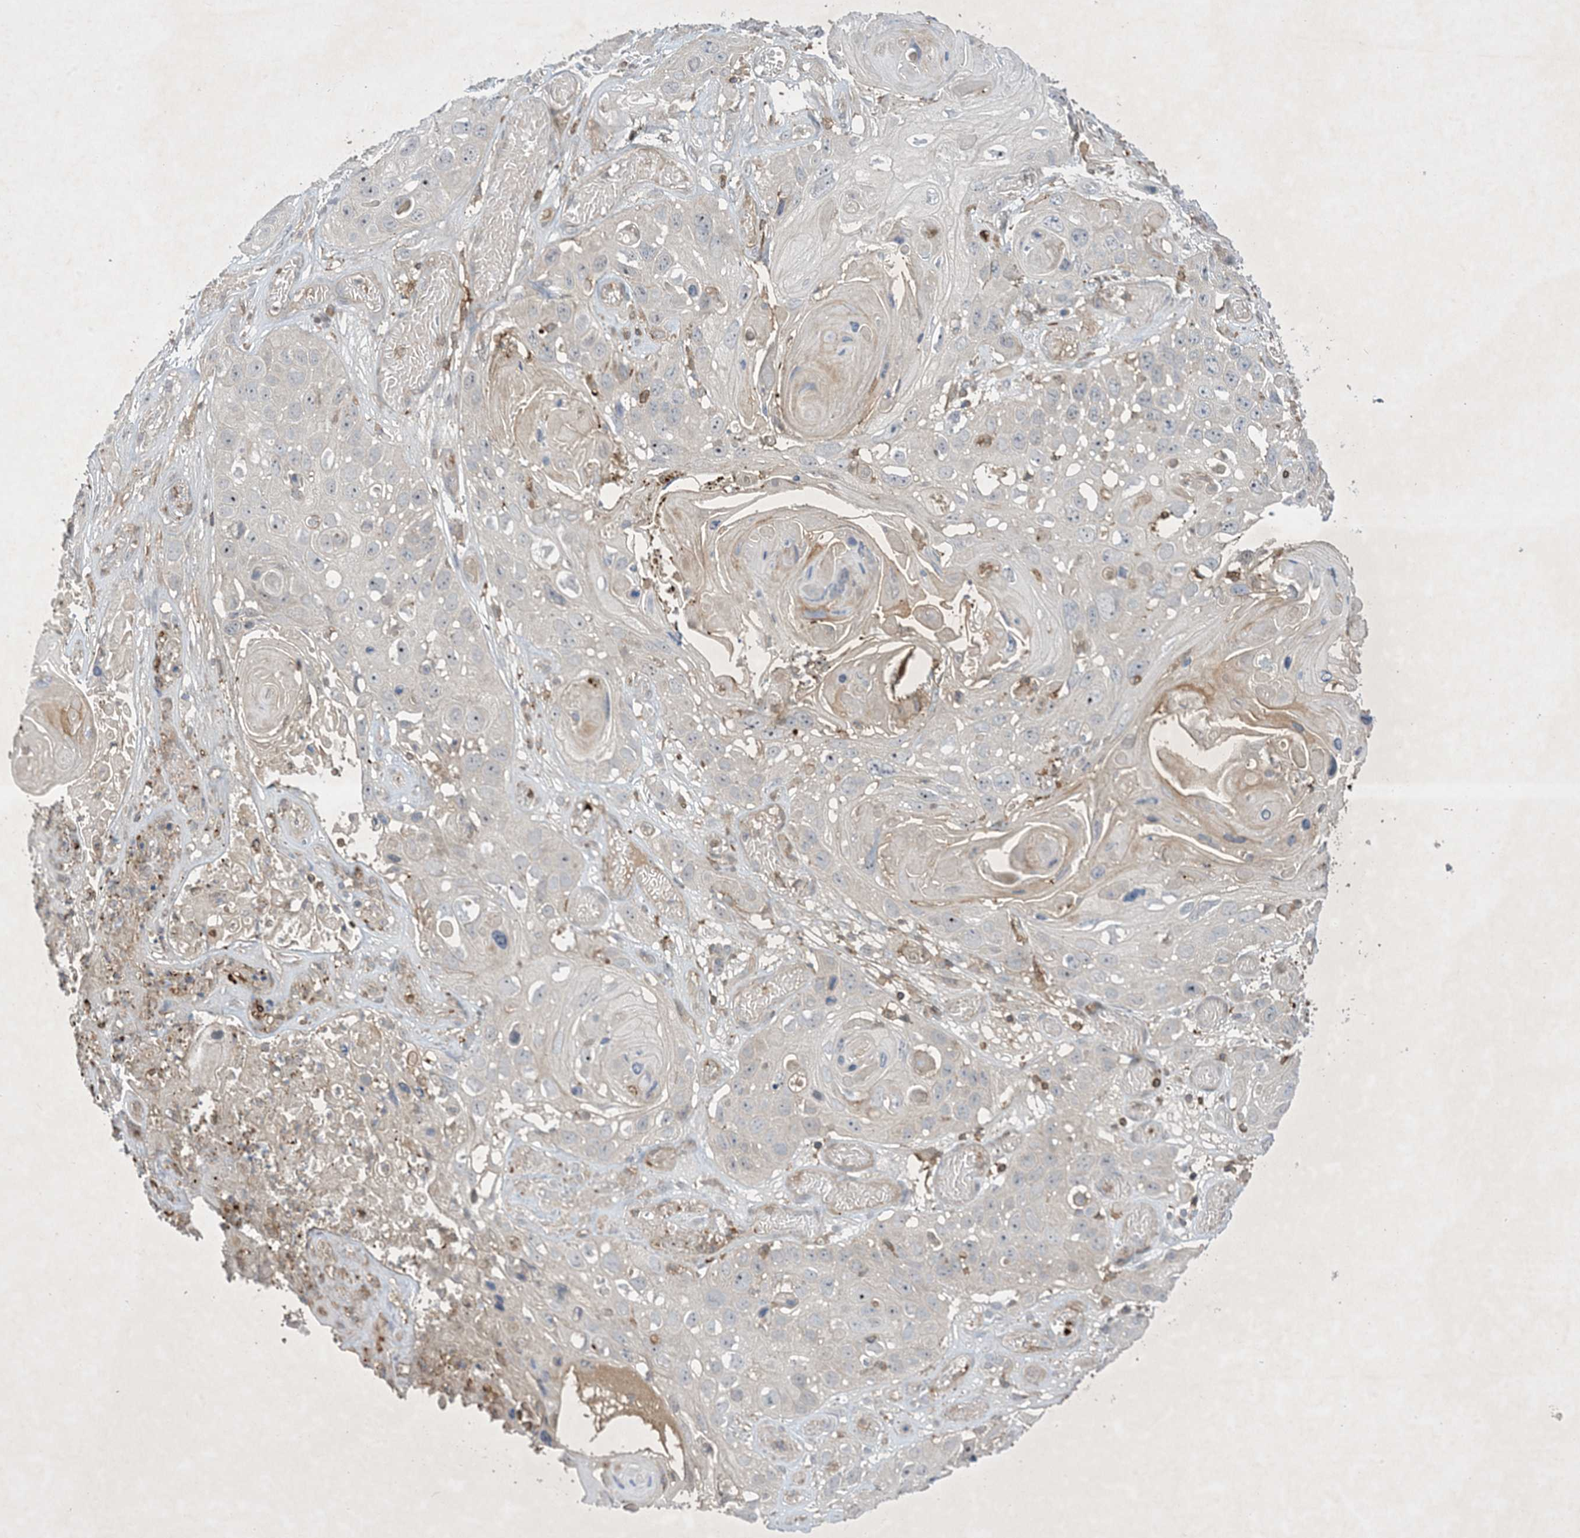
{"staining": {"intensity": "negative", "quantity": "none", "location": "none"}, "tissue": "skin cancer", "cell_type": "Tumor cells", "image_type": "cancer", "snomed": [{"axis": "morphology", "description": "Squamous cell carcinoma, NOS"}, {"axis": "topography", "description": "Skin"}], "caption": "High power microscopy photomicrograph of an immunohistochemistry photomicrograph of squamous cell carcinoma (skin), revealing no significant positivity in tumor cells. (Brightfield microscopy of DAB (3,3'-diaminobenzidine) immunohistochemistry (IHC) at high magnification).", "gene": "AK9", "patient": {"sex": "male", "age": 55}}